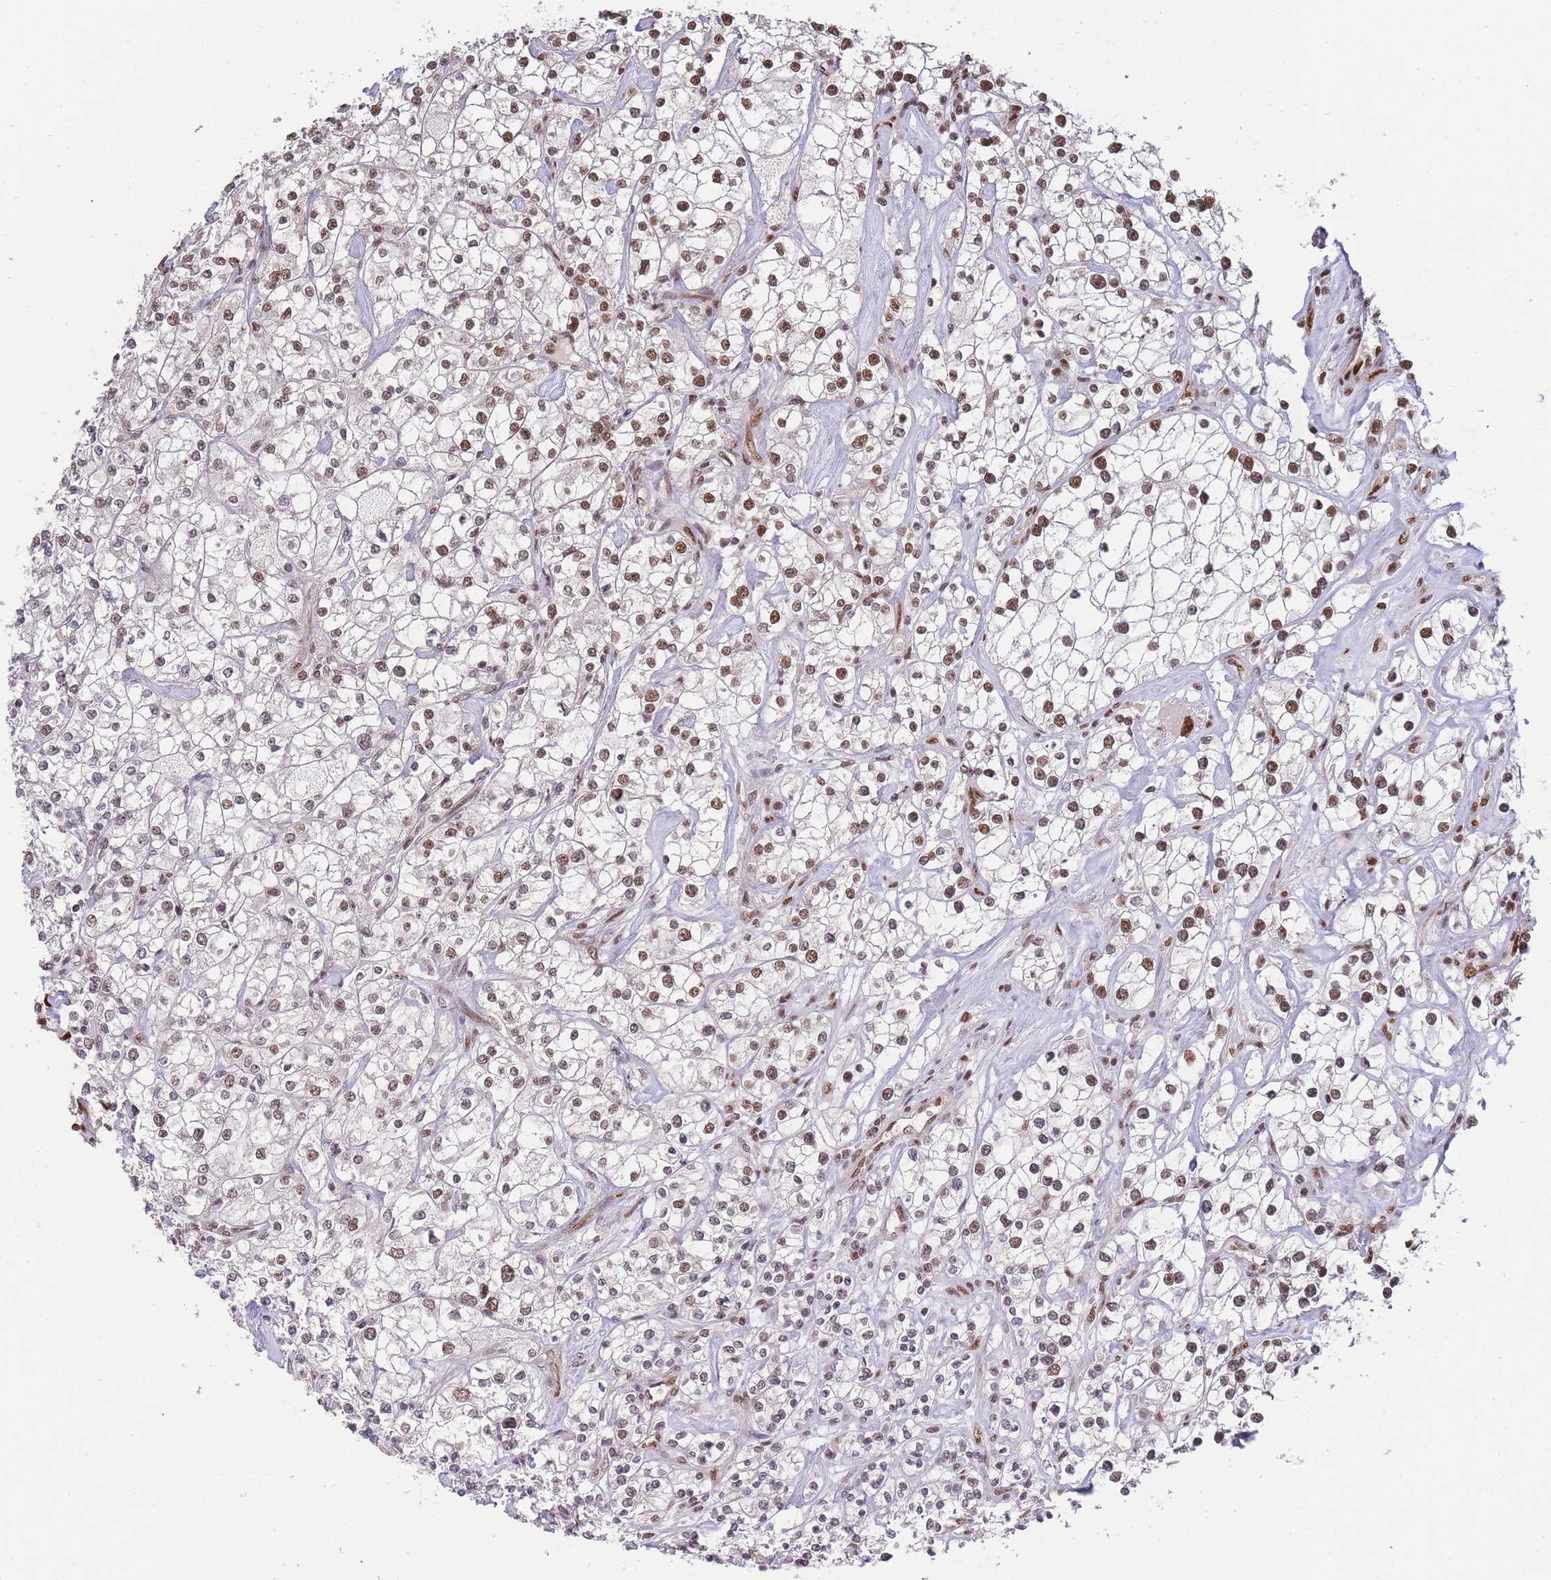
{"staining": {"intensity": "moderate", "quantity": ">75%", "location": "nuclear"}, "tissue": "renal cancer", "cell_type": "Tumor cells", "image_type": "cancer", "snomed": [{"axis": "morphology", "description": "Adenocarcinoma, NOS"}, {"axis": "topography", "description": "Kidney"}], "caption": "Renal cancer stained for a protein (brown) displays moderate nuclear positive expression in approximately >75% of tumor cells.", "gene": "PRKDC", "patient": {"sex": "male", "age": 77}}